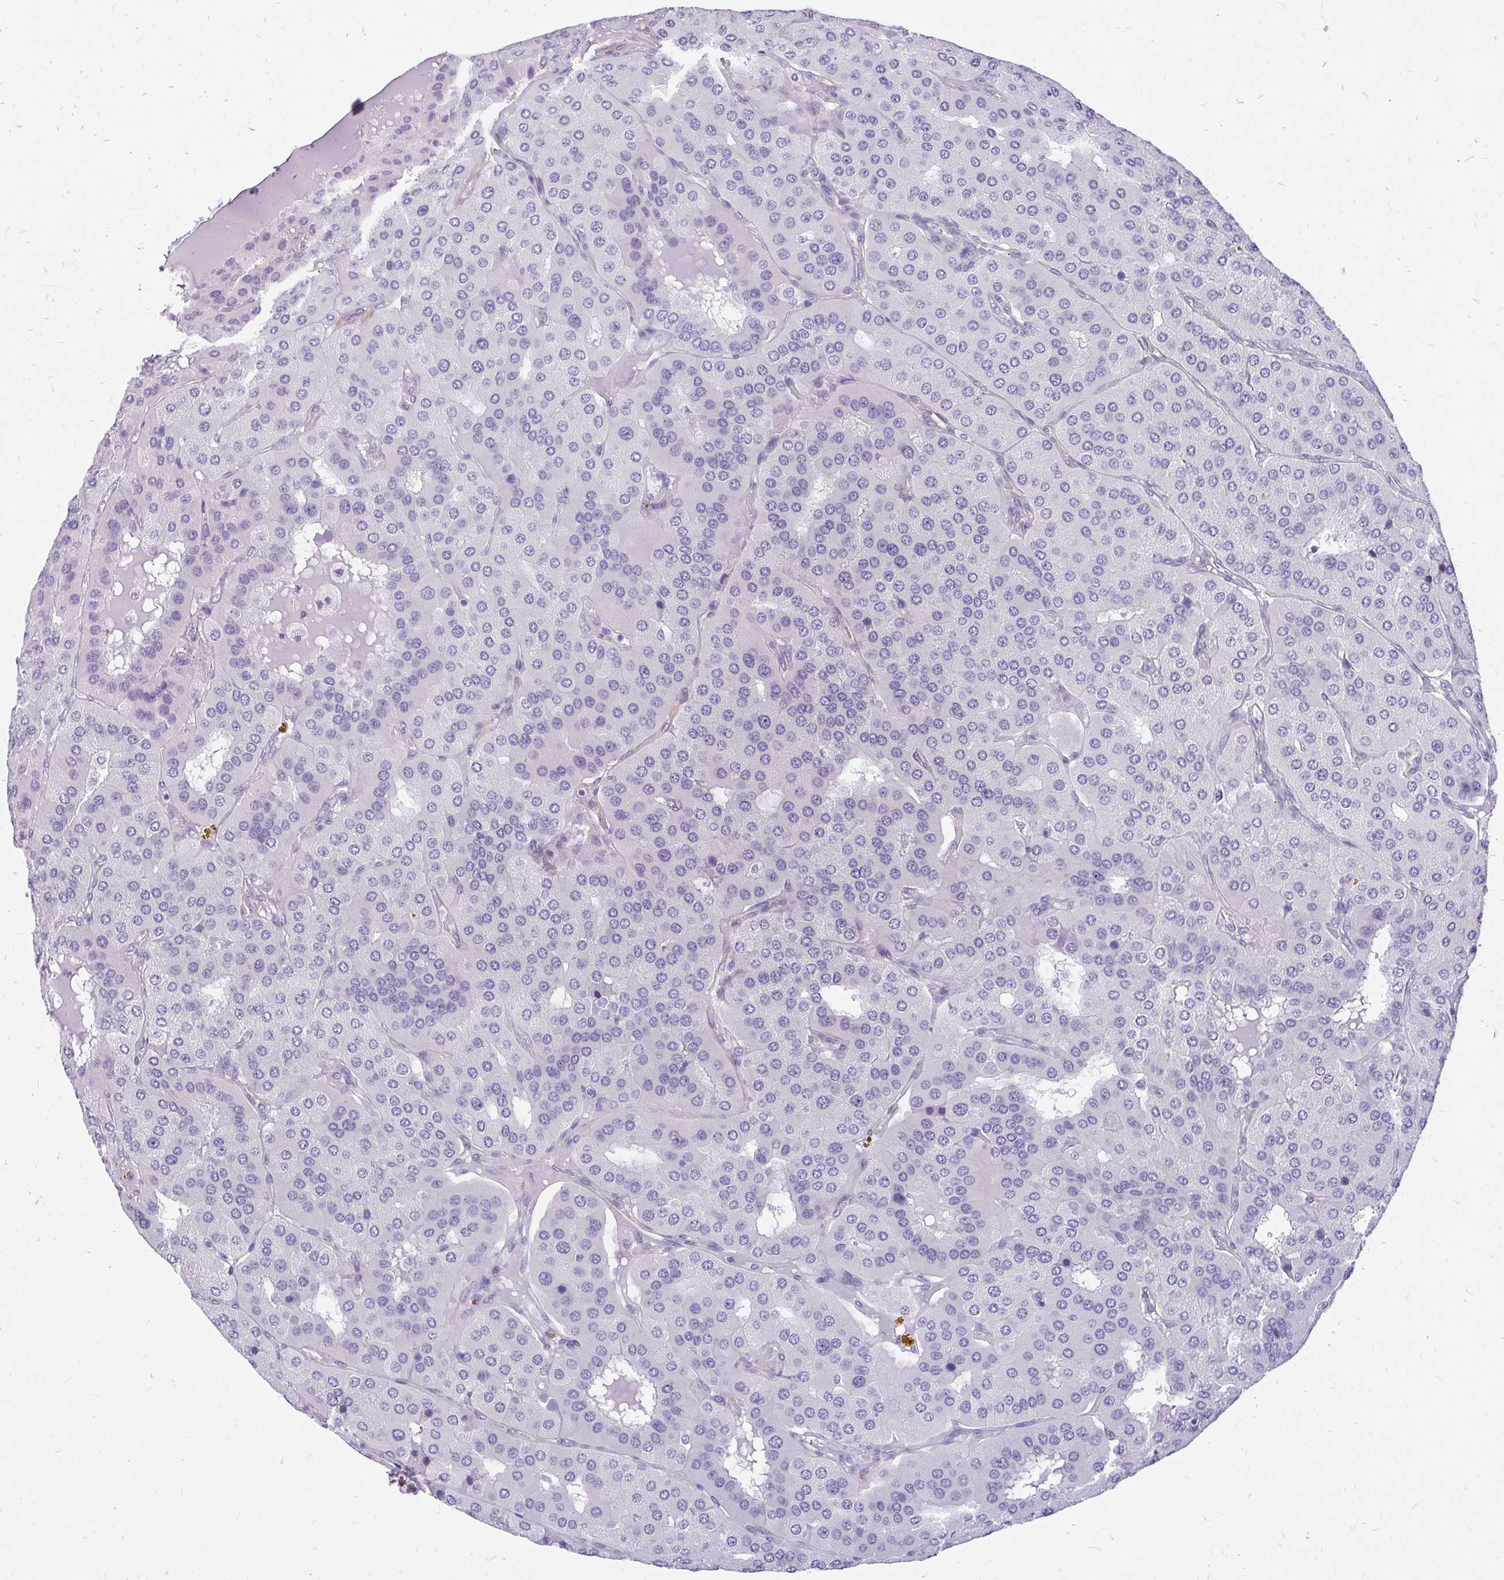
{"staining": {"intensity": "negative", "quantity": "none", "location": "none"}, "tissue": "parathyroid gland", "cell_type": "Glandular cells", "image_type": "normal", "snomed": [{"axis": "morphology", "description": "Normal tissue, NOS"}, {"axis": "morphology", "description": "Adenoma, NOS"}, {"axis": "topography", "description": "Parathyroid gland"}], "caption": "Normal parathyroid gland was stained to show a protein in brown. There is no significant staining in glandular cells. (DAB (3,3'-diaminobenzidine) immunohistochemistry (IHC) with hematoxylin counter stain).", "gene": "FAM83C", "patient": {"sex": "female", "age": 86}}